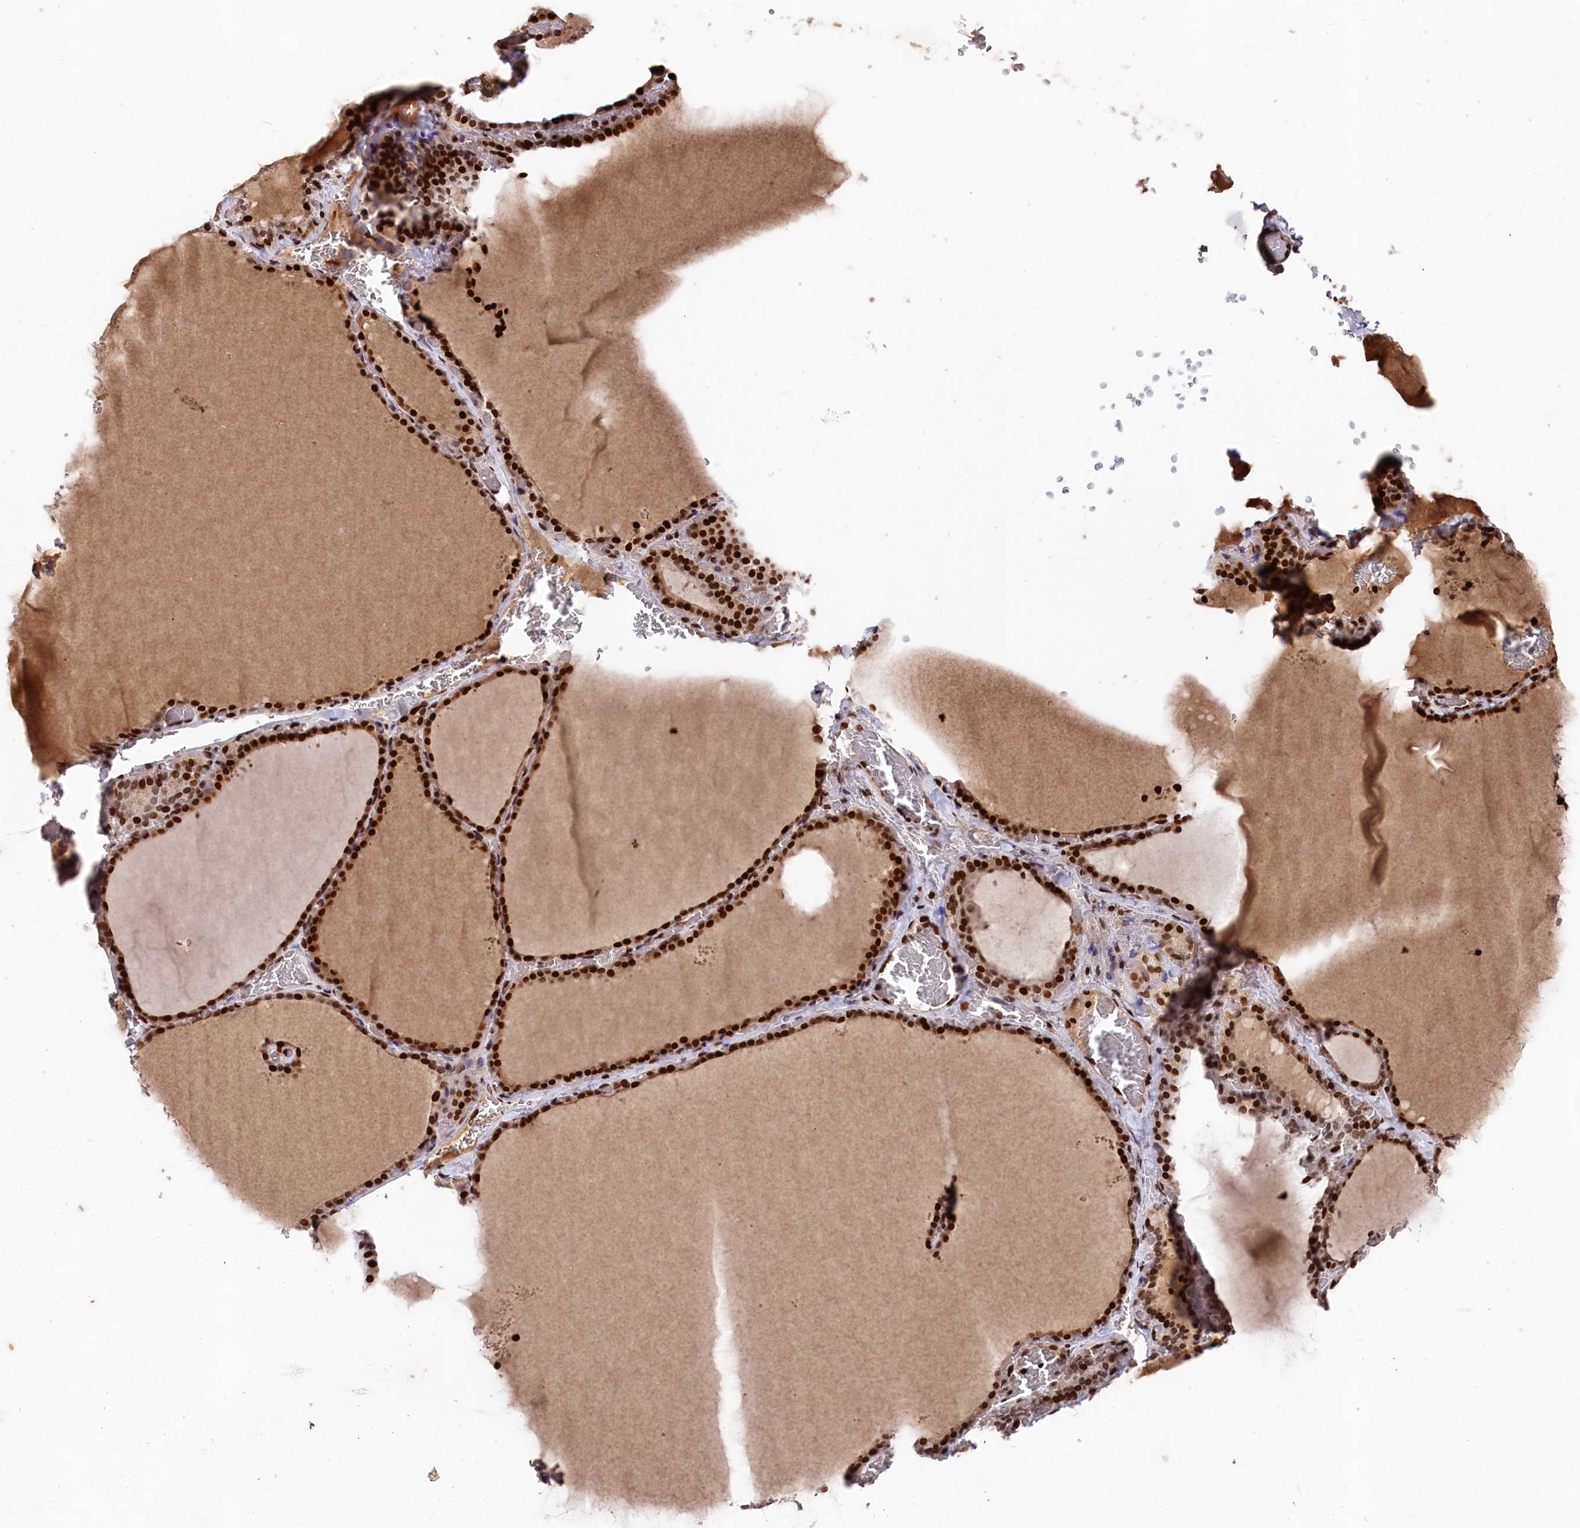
{"staining": {"intensity": "strong", "quantity": ">75%", "location": "nuclear"}, "tissue": "thyroid gland", "cell_type": "Glandular cells", "image_type": "normal", "snomed": [{"axis": "morphology", "description": "Normal tissue, NOS"}, {"axis": "topography", "description": "Thyroid gland"}], "caption": "IHC micrograph of benign thyroid gland: thyroid gland stained using immunohistochemistry (IHC) exhibits high levels of strong protein expression localized specifically in the nuclear of glandular cells, appearing as a nuclear brown color.", "gene": "MCF2L2", "patient": {"sex": "female", "age": 39}}